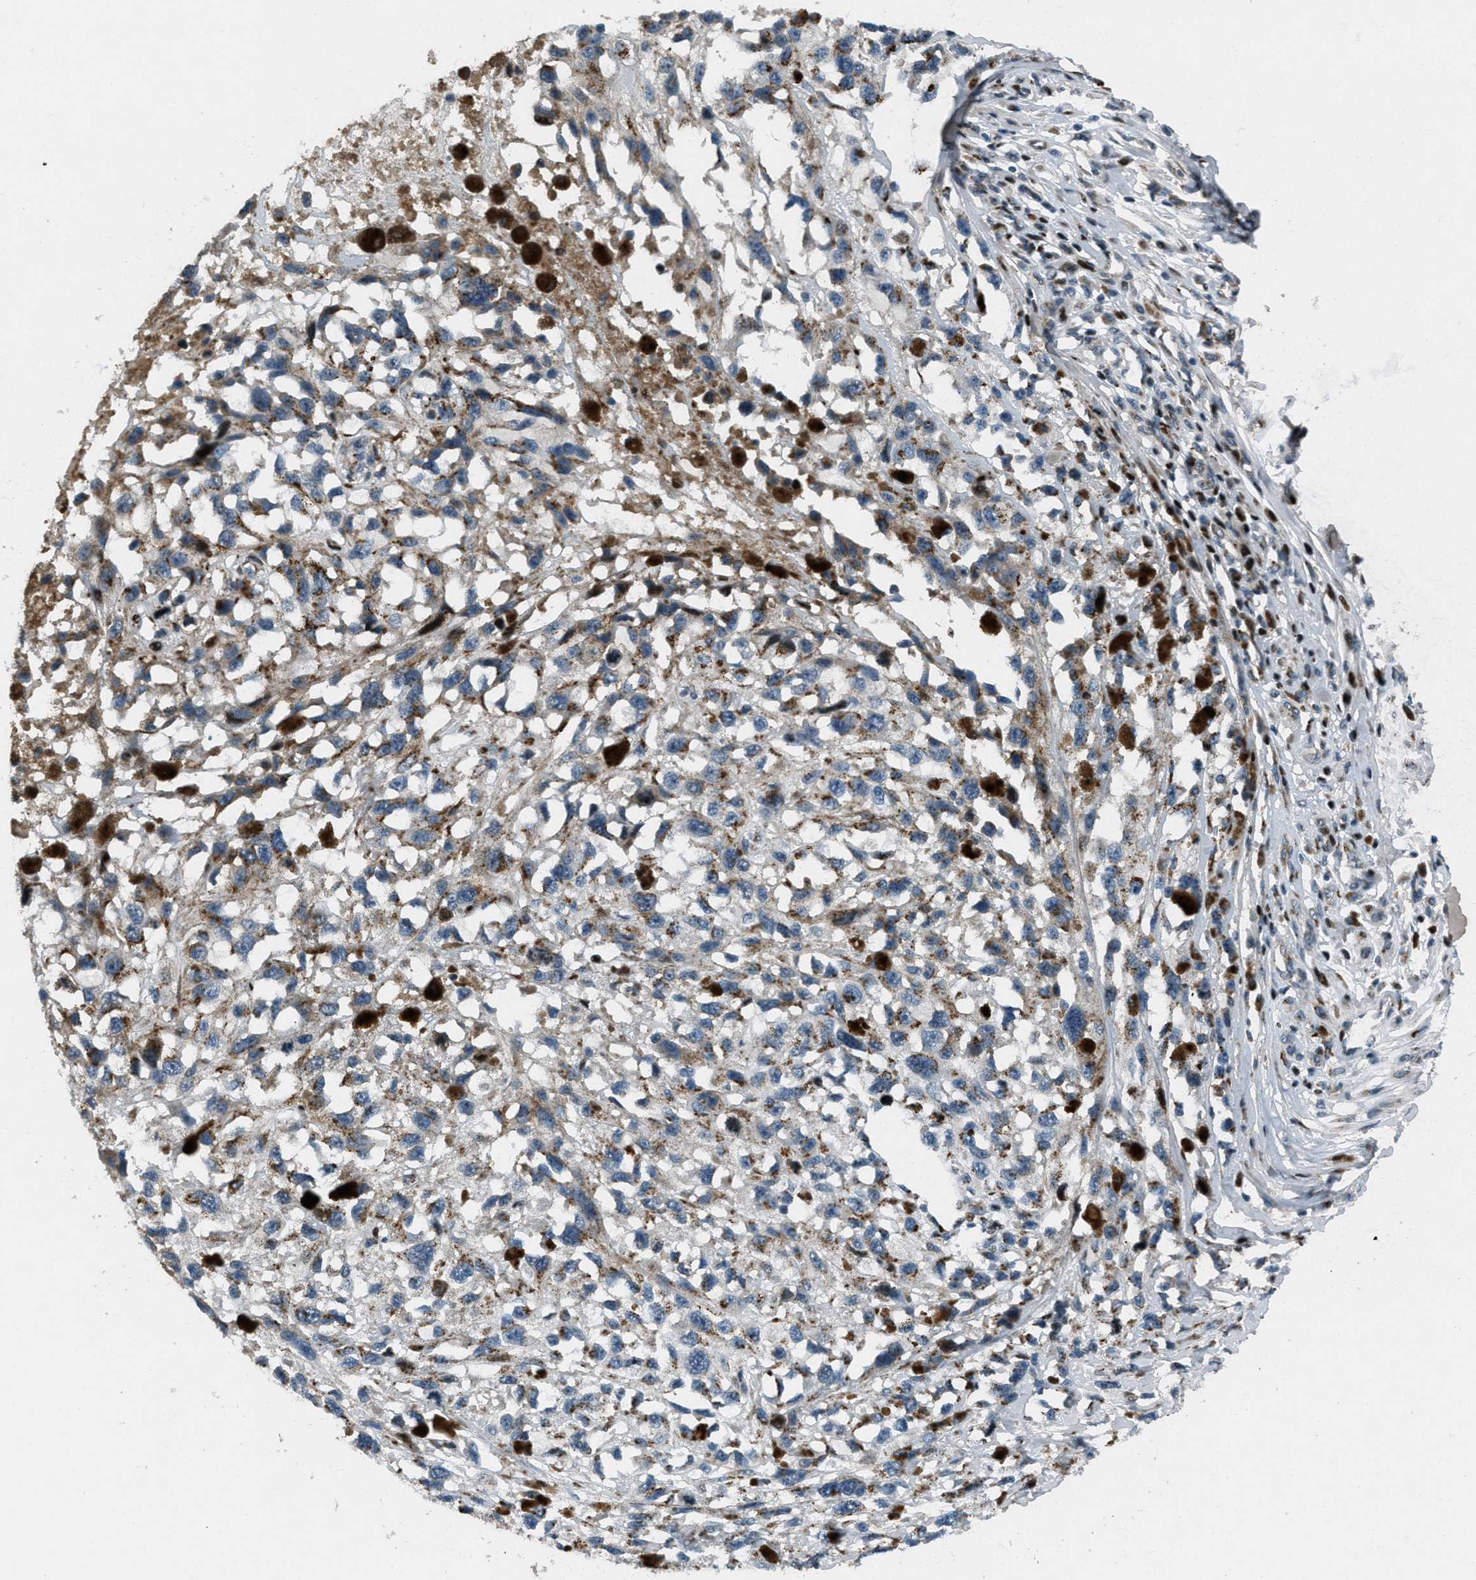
{"staining": {"intensity": "weak", "quantity": ">75%", "location": "cytoplasmic/membranous"}, "tissue": "melanoma", "cell_type": "Tumor cells", "image_type": "cancer", "snomed": [{"axis": "morphology", "description": "Malignant melanoma, Metastatic site"}, {"axis": "topography", "description": "Lymph node"}], "caption": "A high-resolution photomicrograph shows IHC staining of malignant melanoma (metastatic site), which exhibits weak cytoplasmic/membranous staining in about >75% of tumor cells.", "gene": "GPC6", "patient": {"sex": "male", "age": 59}}